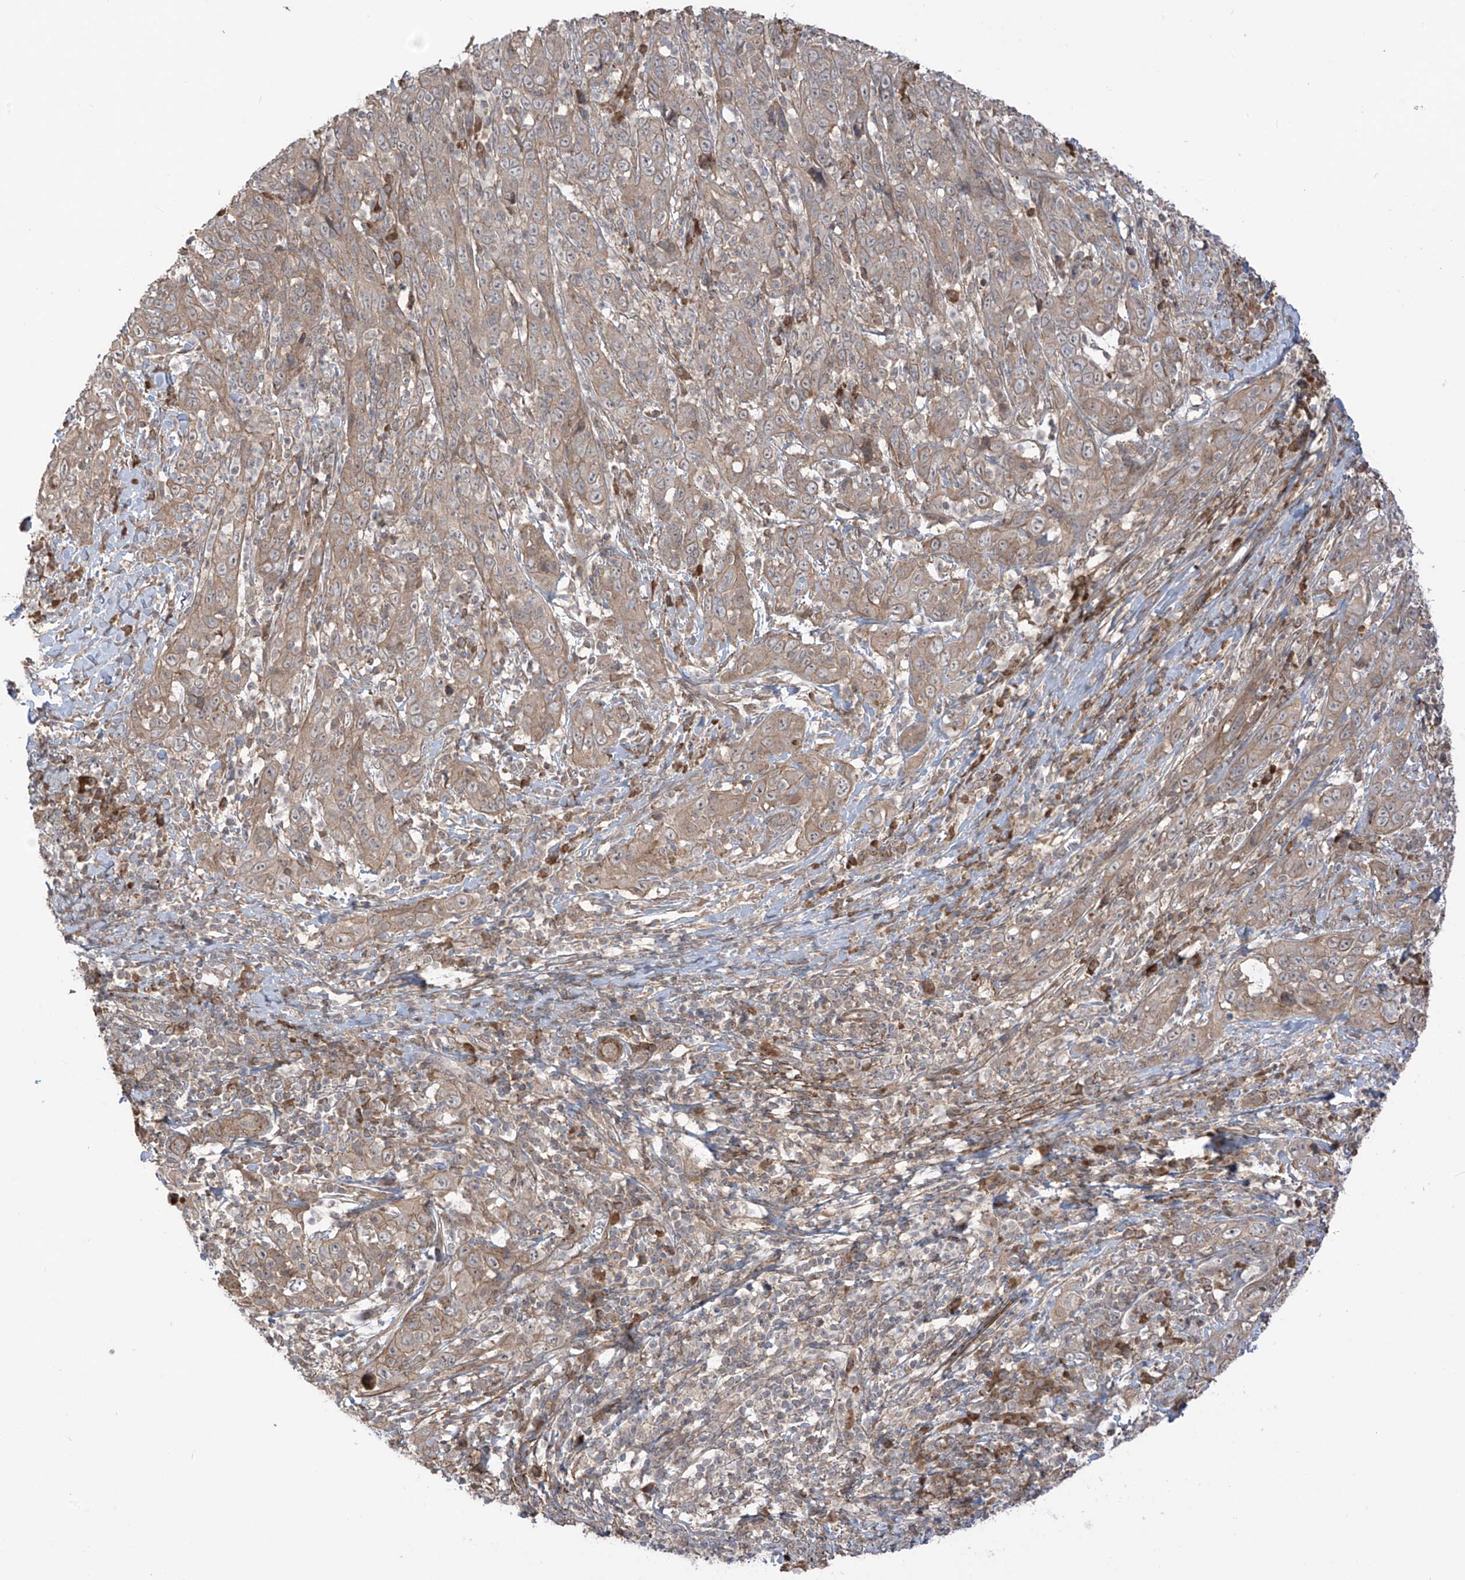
{"staining": {"intensity": "weak", "quantity": ">75%", "location": "cytoplasmic/membranous"}, "tissue": "cervical cancer", "cell_type": "Tumor cells", "image_type": "cancer", "snomed": [{"axis": "morphology", "description": "Squamous cell carcinoma, NOS"}, {"axis": "topography", "description": "Cervix"}], "caption": "This is a photomicrograph of immunohistochemistry (IHC) staining of cervical cancer (squamous cell carcinoma), which shows weak expression in the cytoplasmic/membranous of tumor cells.", "gene": "LRRC74A", "patient": {"sex": "female", "age": 46}}